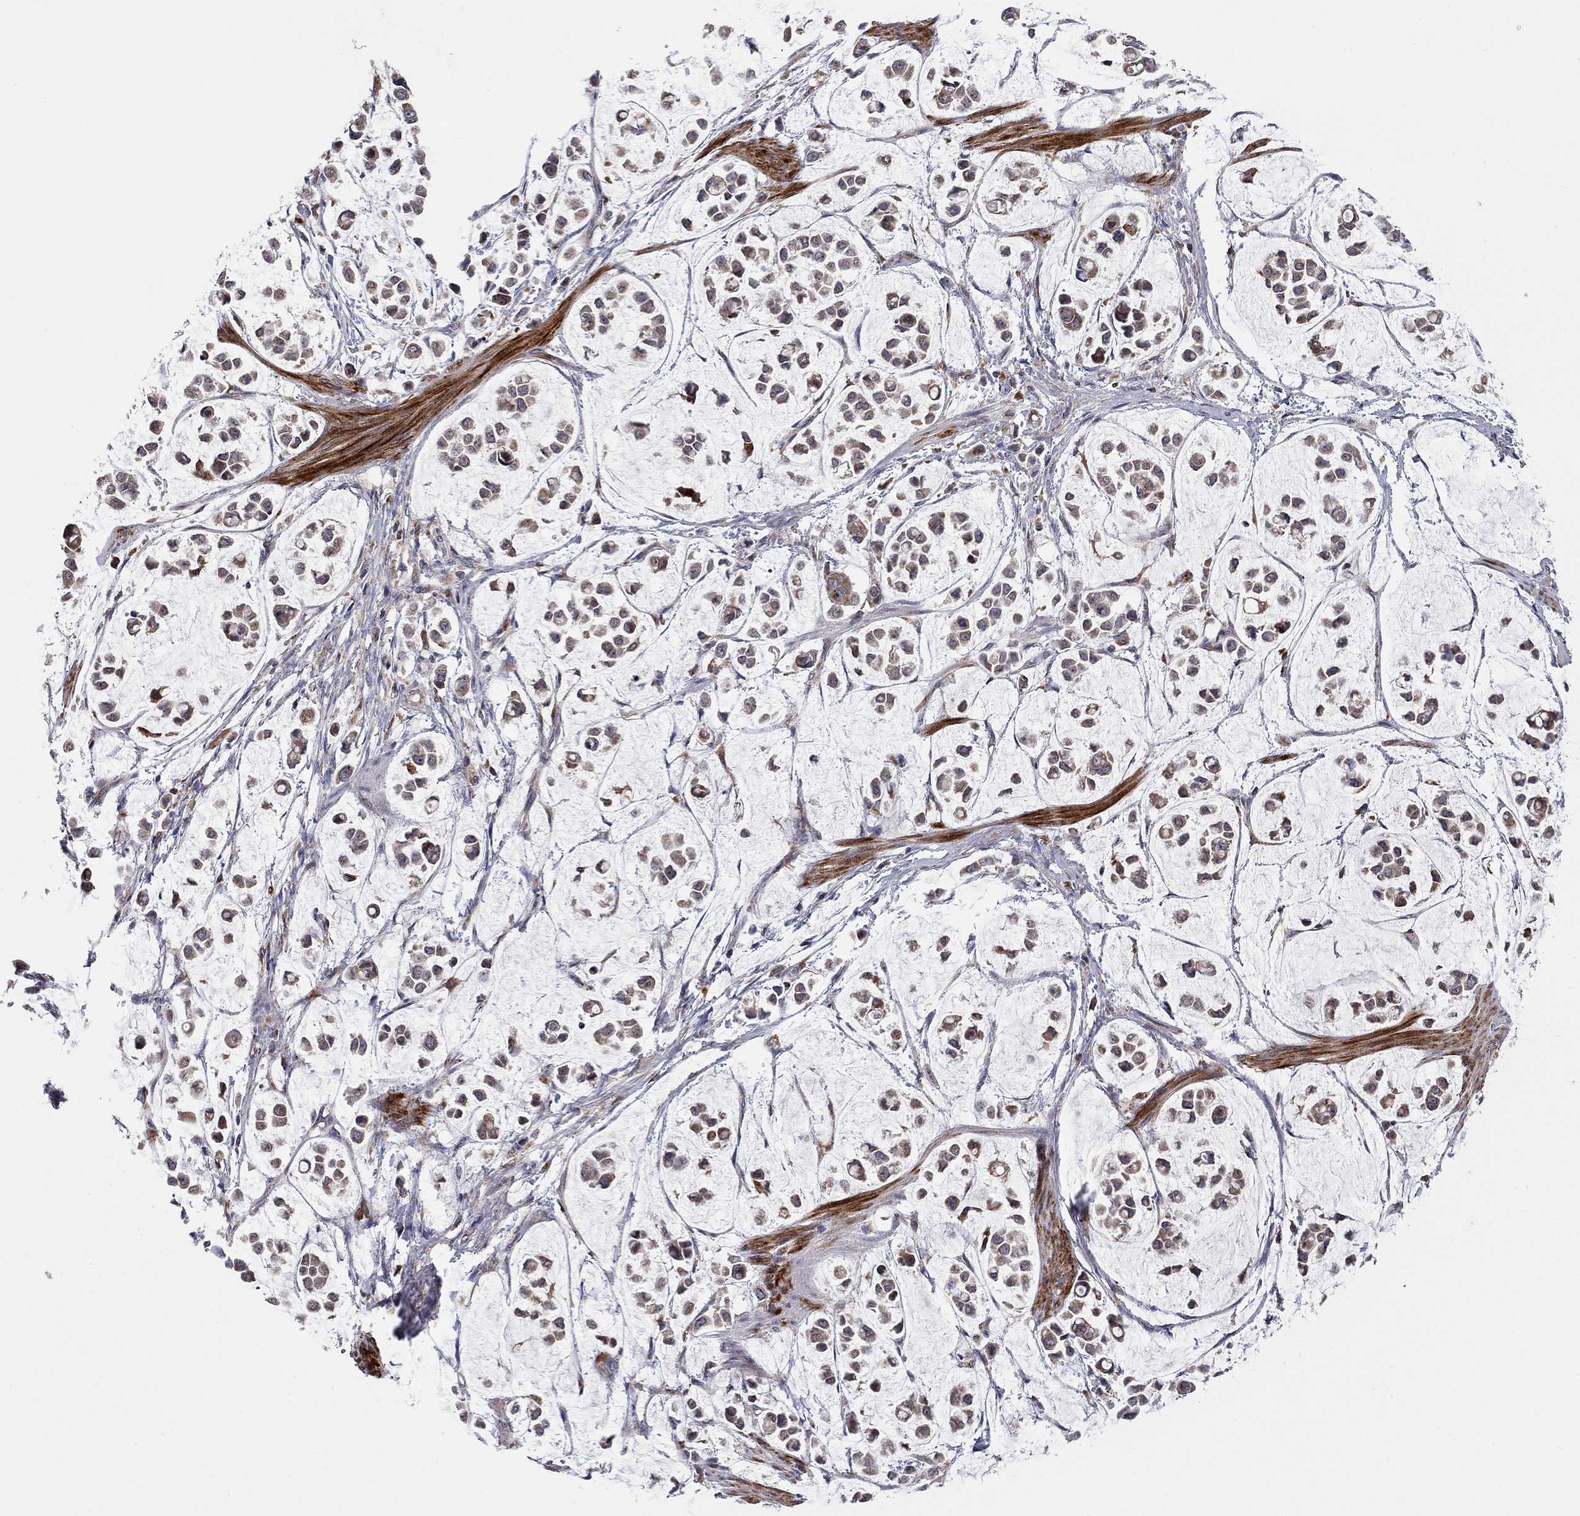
{"staining": {"intensity": "weak", "quantity": ">75%", "location": "cytoplasmic/membranous"}, "tissue": "stomach cancer", "cell_type": "Tumor cells", "image_type": "cancer", "snomed": [{"axis": "morphology", "description": "Adenocarcinoma, NOS"}, {"axis": "topography", "description": "Stomach"}], "caption": "A brown stain shows weak cytoplasmic/membranous expression of a protein in stomach adenocarcinoma tumor cells.", "gene": "IDS", "patient": {"sex": "male", "age": 82}}